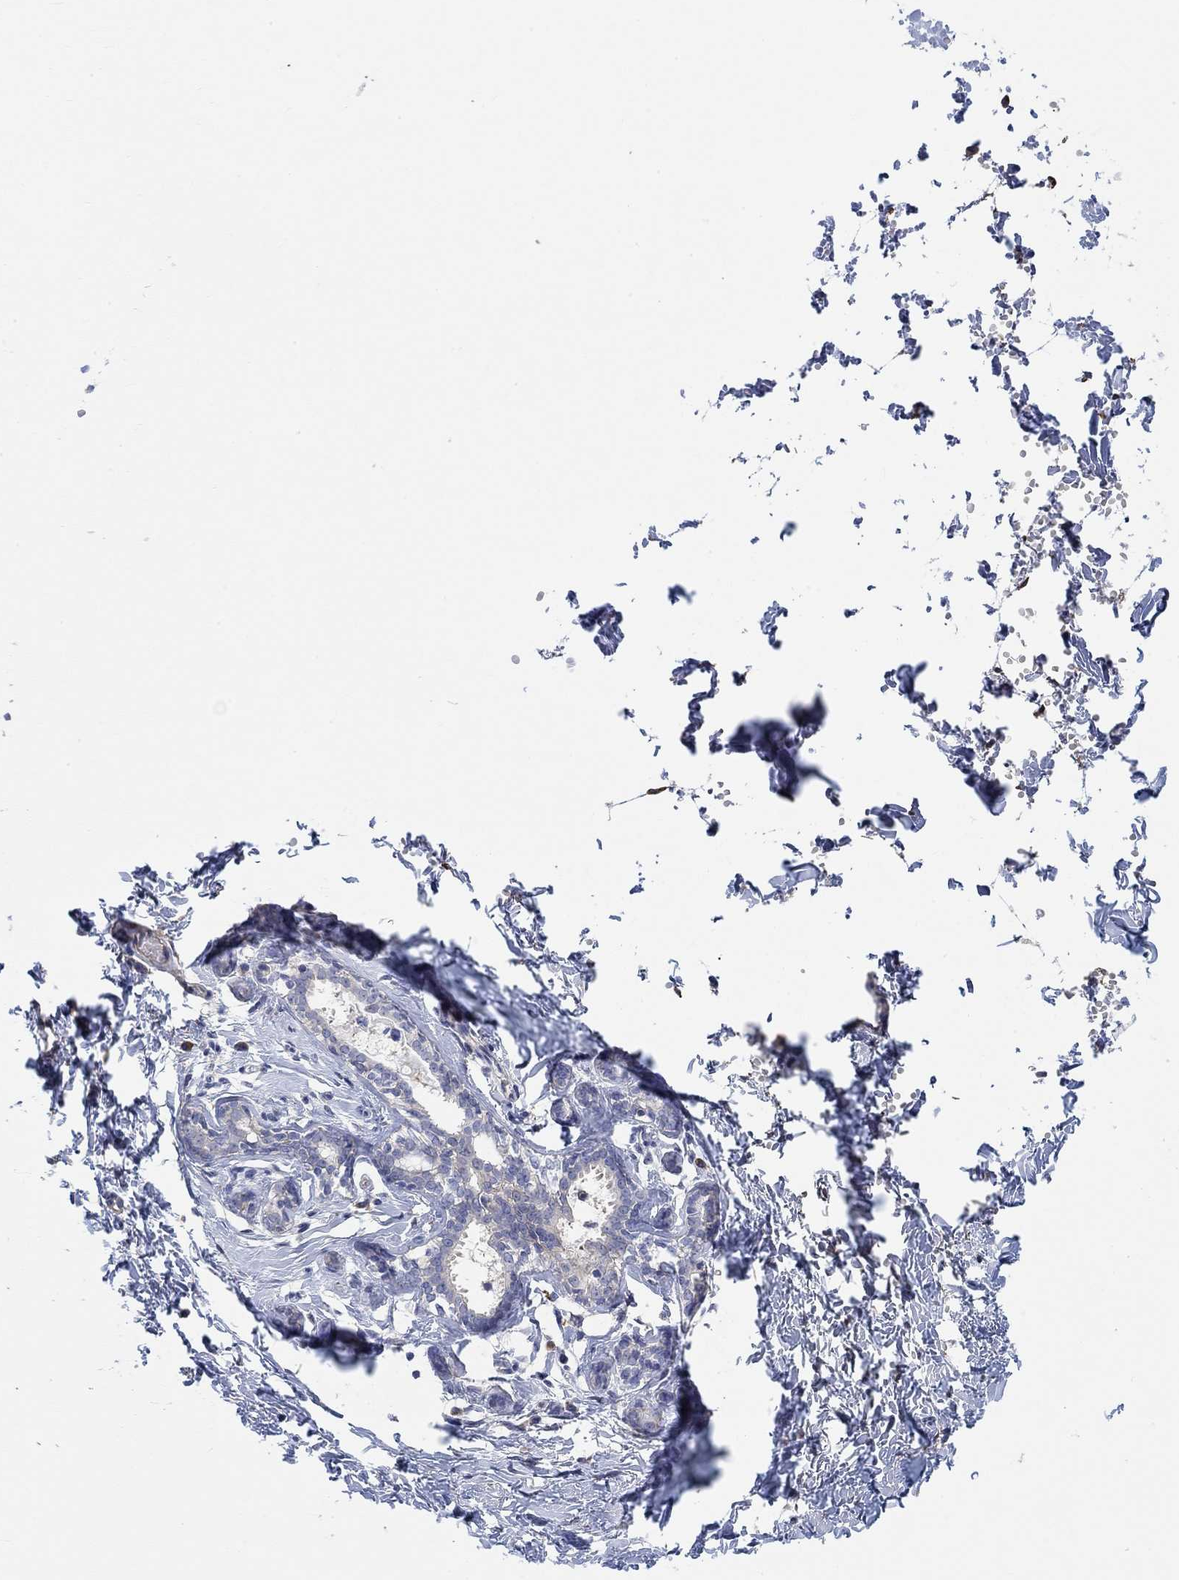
{"staining": {"intensity": "negative", "quantity": "none", "location": "none"}, "tissue": "breast", "cell_type": "Adipocytes", "image_type": "normal", "snomed": [{"axis": "morphology", "description": "Normal tissue, NOS"}, {"axis": "topography", "description": "Breast"}], "caption": "Histopathology image shows no protein expression in adipocytes of benign breast. The staining is performed using DAB brown chromogen with nuclei counter-stained in using hematoxylin.", "gene": "SYT16", "patient": {"sex": "female", "age": 37}}